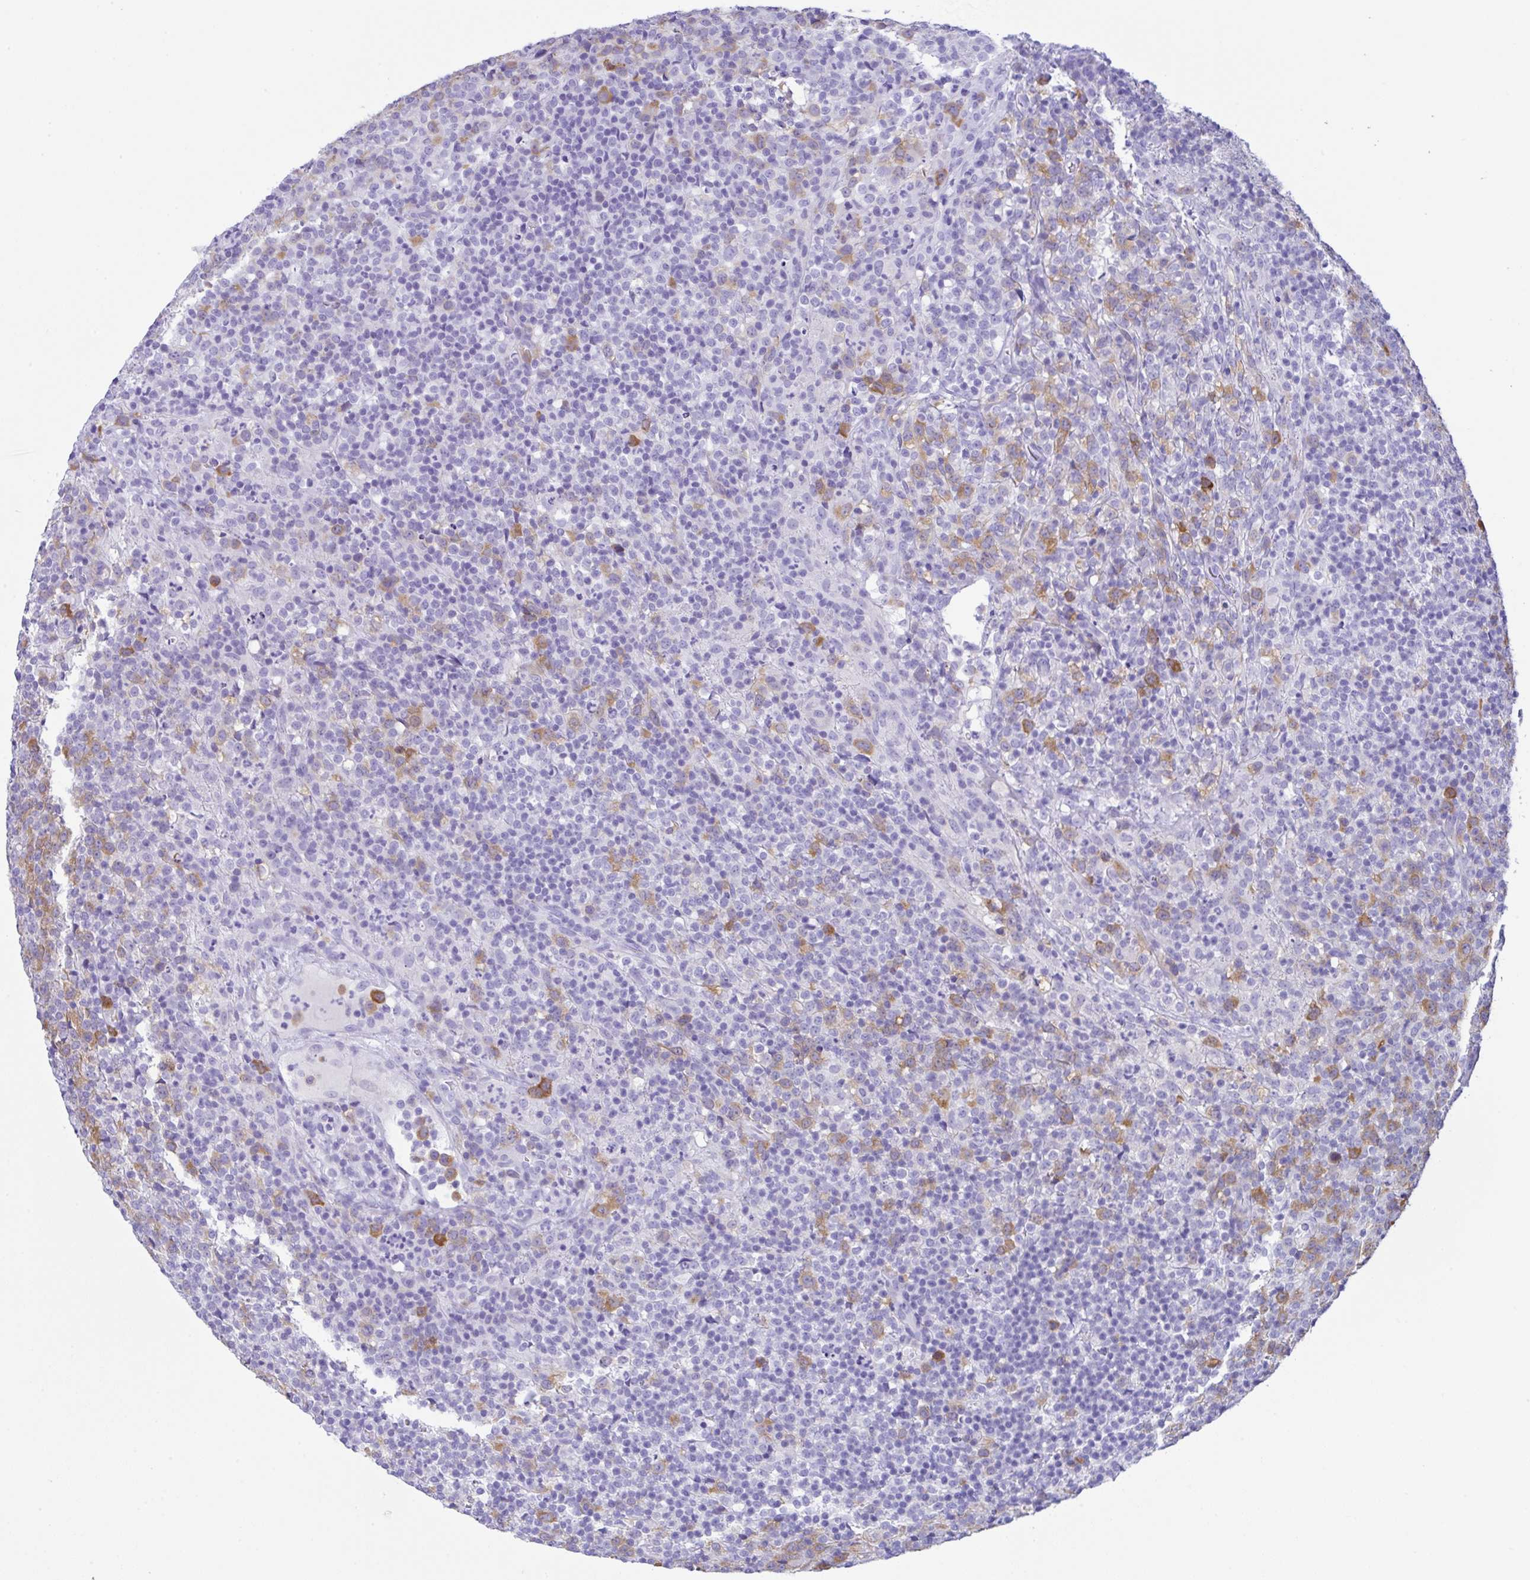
{"staining": {"intensity": "moderate", "quantity": "25%-75%", "location": "cytoplasmic/membranous"}, "tissue": "lymphoma", "cell_type": "Tumor cells", "image_type": "cancer", "snomed": [{"axis": "morphology", "description": "Malignant lymphoma, non-Hodgkin's type, High grade"}, {"axis": "topography", "description": "Lymph node"}], "caption": "This is an image of IHC staining of lymphoma, which shows moderate expression in the cytoplasmic/membranous of tumor cells.", "gene": "RRM2", "patient": {"sex": "male", "age": 54}}